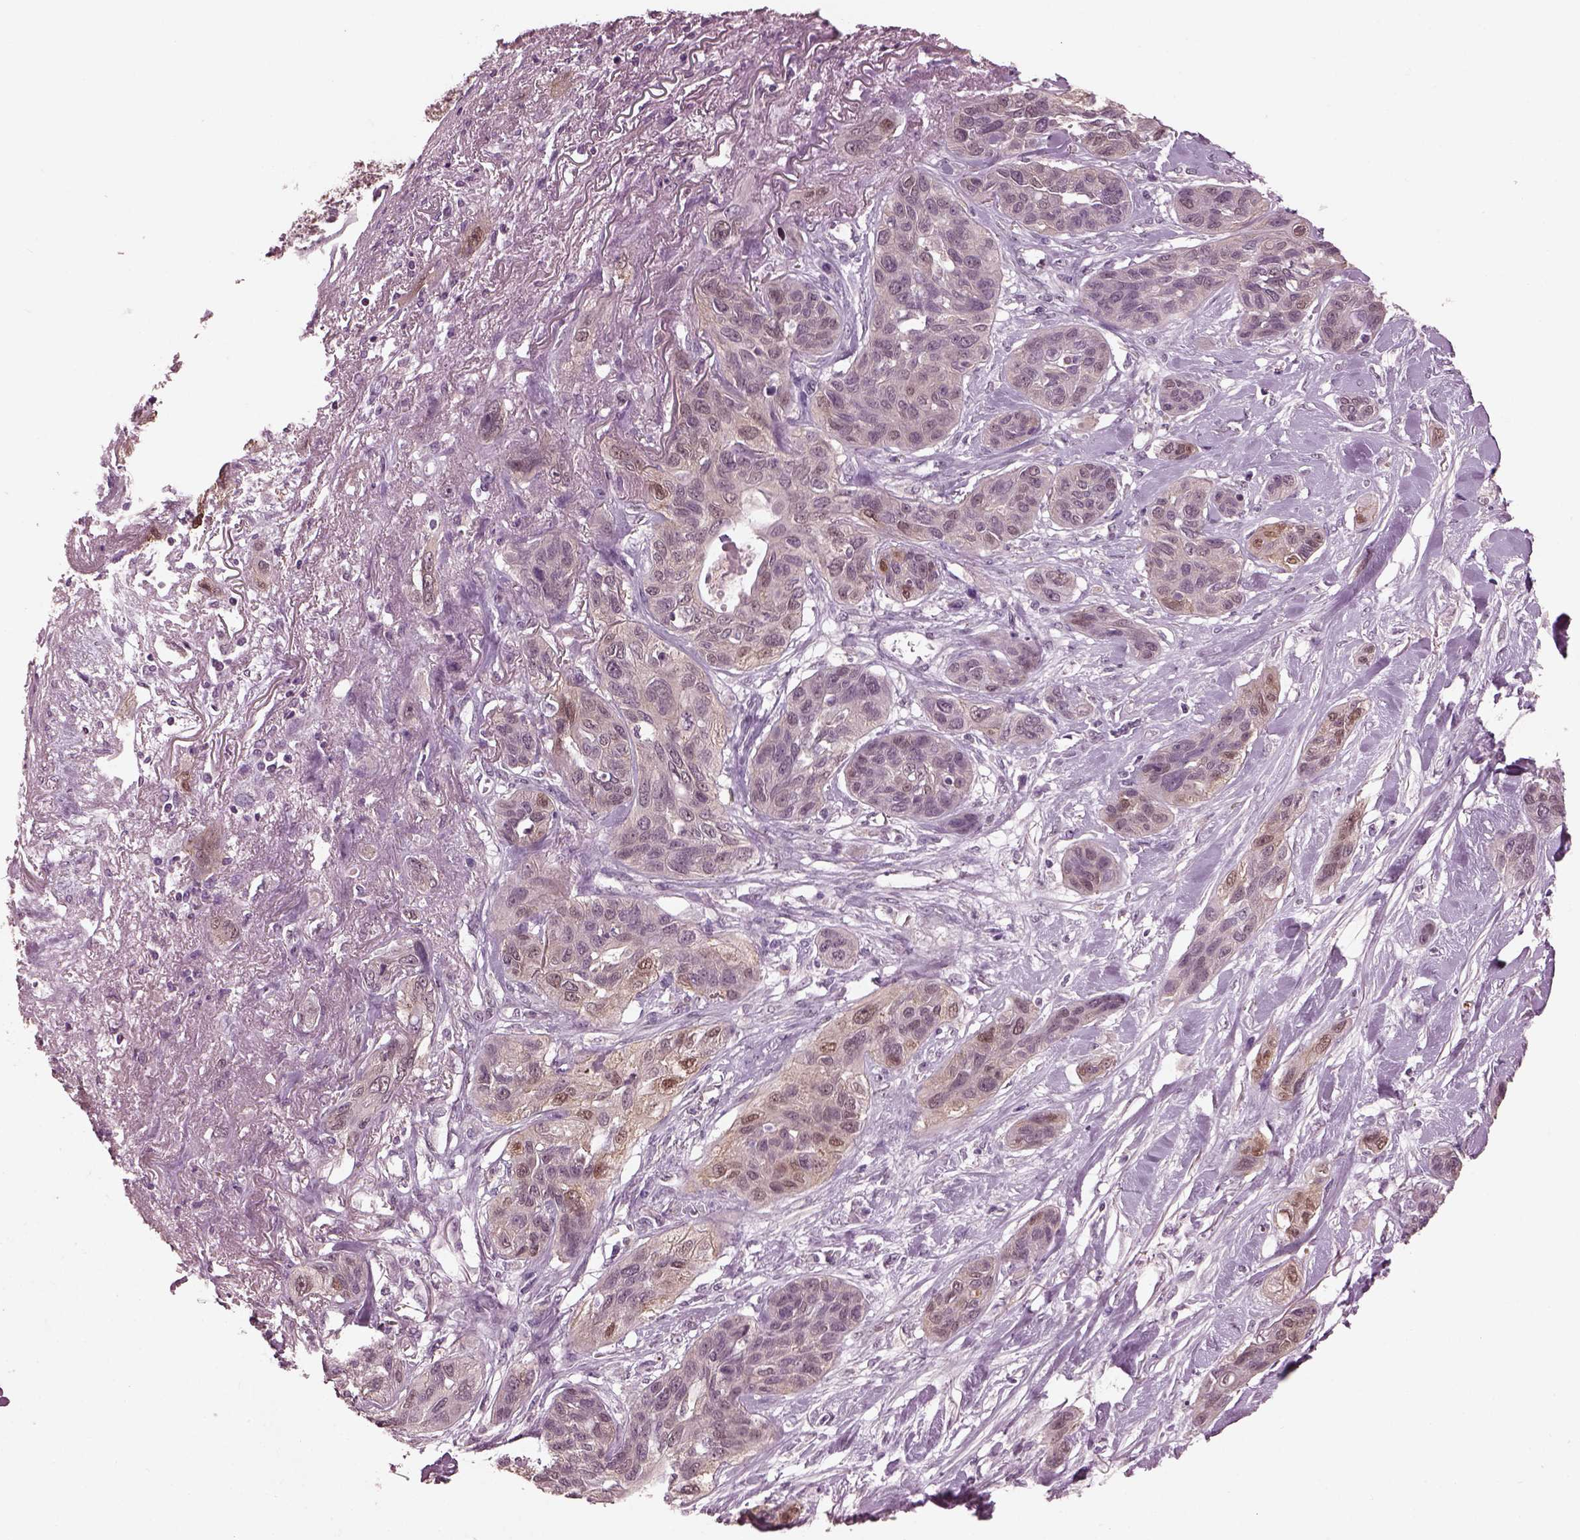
{"staining": {"intensity": "moderate", "quantity": "<25%", "location": "cytoplasmic/membranous,nuclear"}, "tissue": "lung cancer", "cell_type": "Tumor cells", "image_type": "cancer", "snomed": [{"axis": "morphology", "description": "Squamous cell carcinoma, NOS"}, {"axis": "topography", "description": "Lung"}], "caption": "A brown stain shows moderate cytoplasmic/membranous and nuclear positivity of a protein in lung squamous cell carcinoma tumor cells.", "gene": "SRI", "patient": {"sex": "female", "age": 70}}